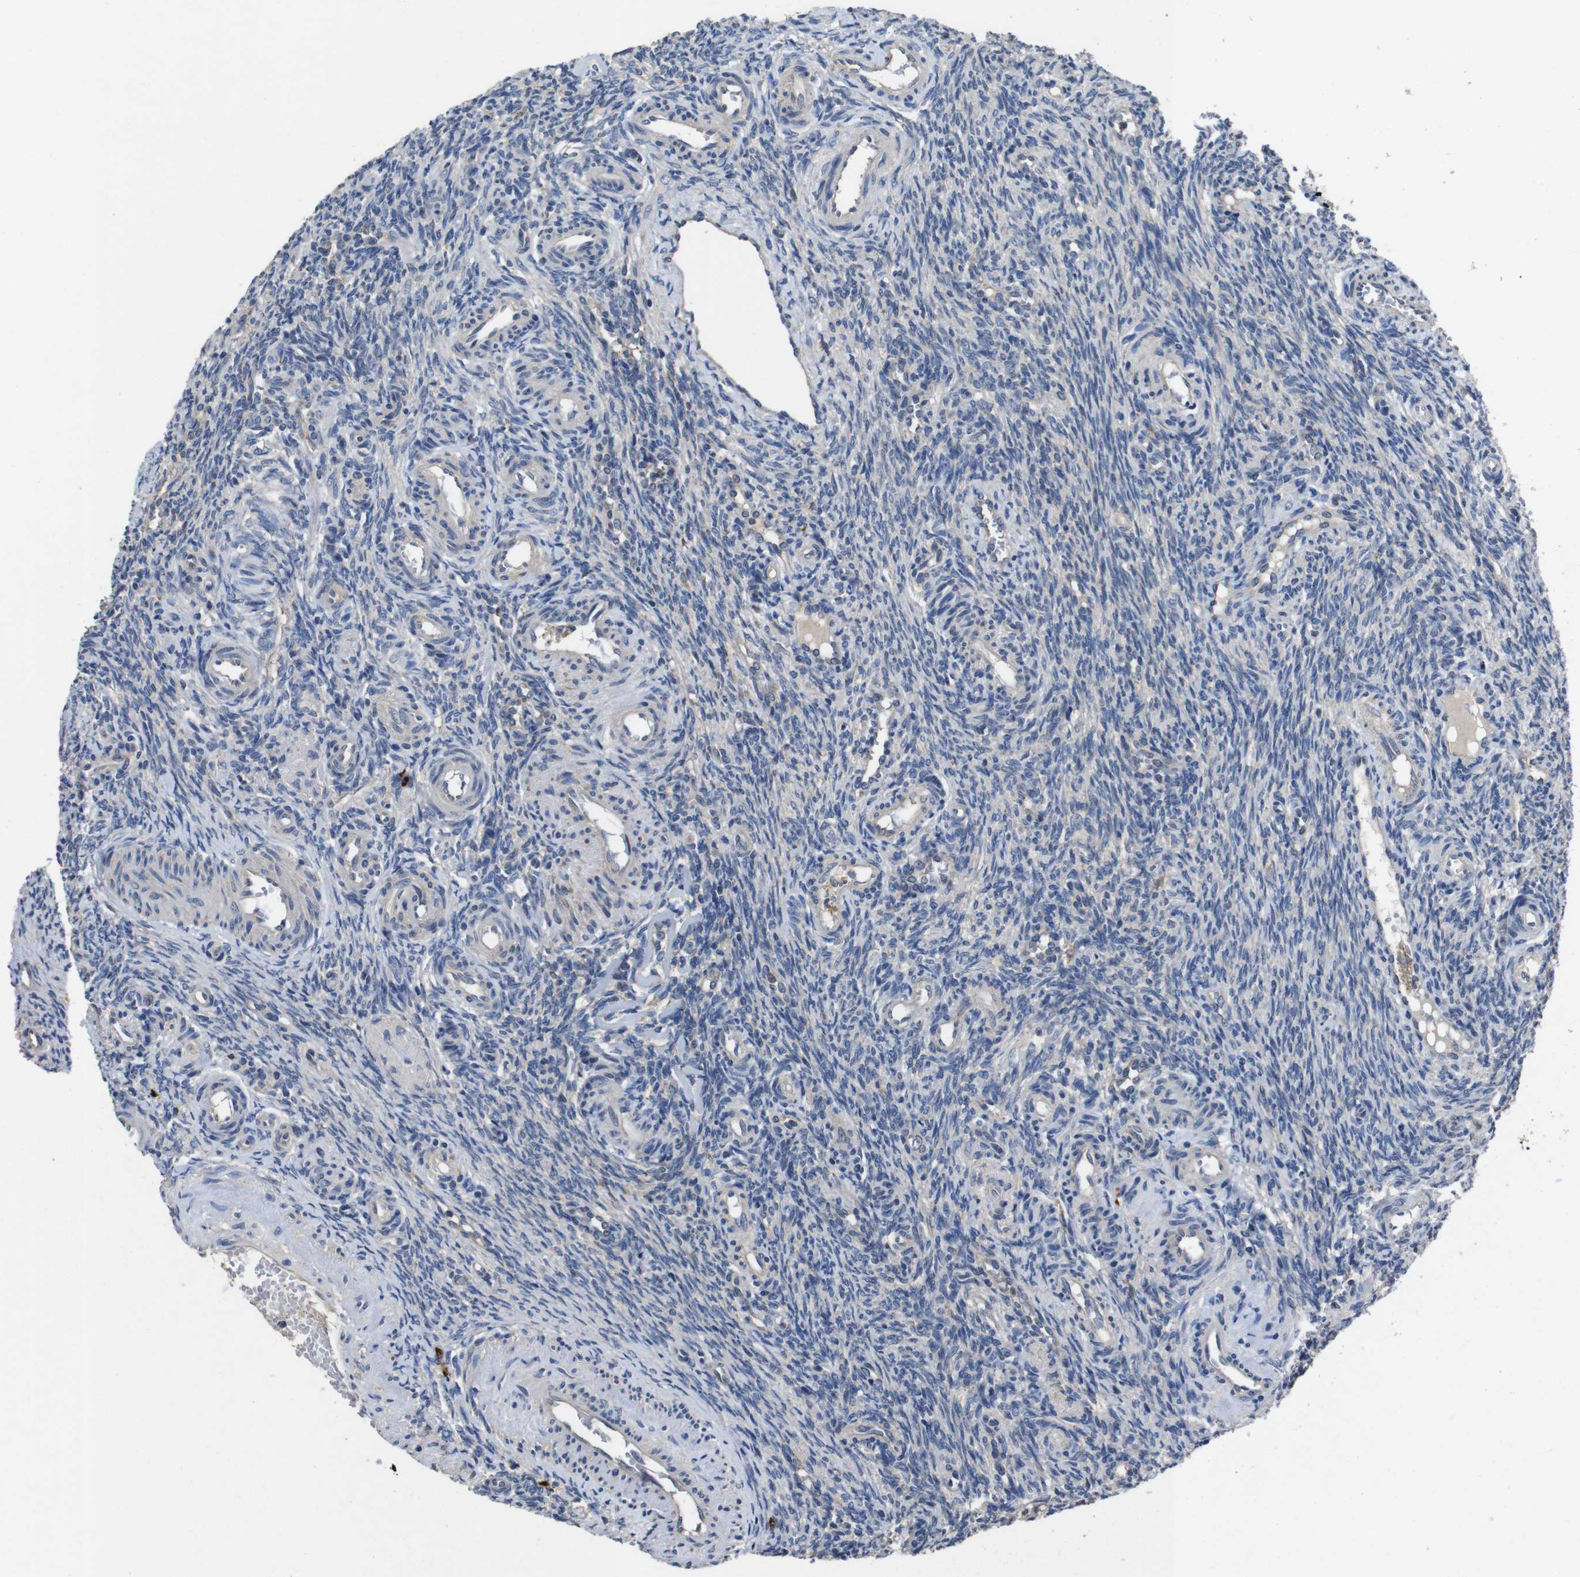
{"staining": {"intensity": "negative", "quantity": "none", "location": "none"}, "tissue": "ovary", "cell_type": "Ovarian stroma cells", "image_type": "normal", "snomed": [{"axis": "morphology", "description": "Normal tissue, NOS"}, {"axis": "topography", "description": "Ovary"}], "caption": "A micrograph of ovary stained for a protein shows no brown staining in ovarian stroma cells.", "gene": "GLIPR1", "patient": {"sex": "female", "age": 41}}